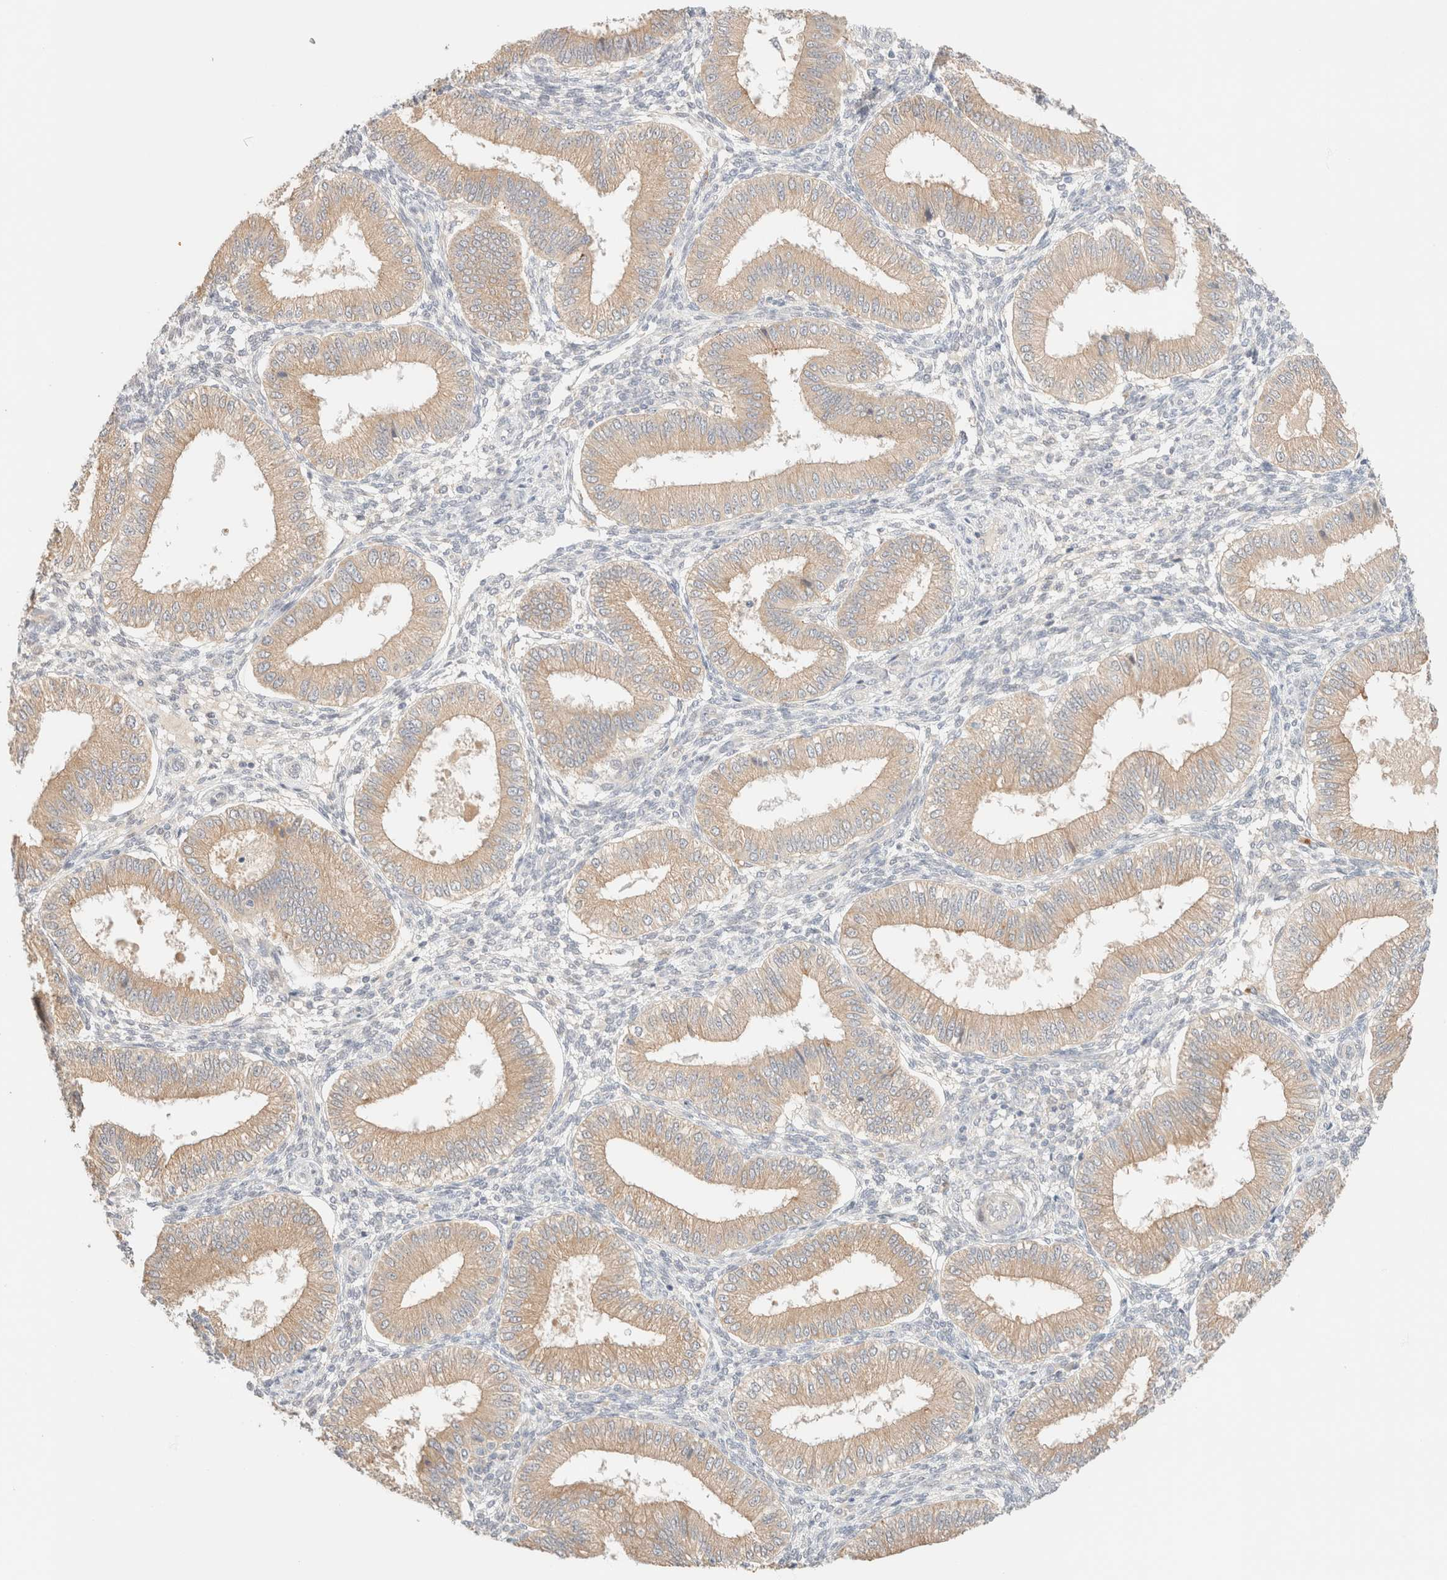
{"staining": {"intensity": "negative", "quantity": "none", "location": "none"}, "tissue": "endometrium", "cell_type": "Cells in endometrial stroma", "image_type": "normal", "snomed": [{"axis": "morphology", "description": "Normal tissue, NOS"}, {"axis": "topography", "description": "Endometrium"}], "caption": "The micrograph exhibits no significant expression in cells in endometrial stroma of endometrium.", "gene": "SGSM2", "patient": {"sex": "female", "age": 39}}